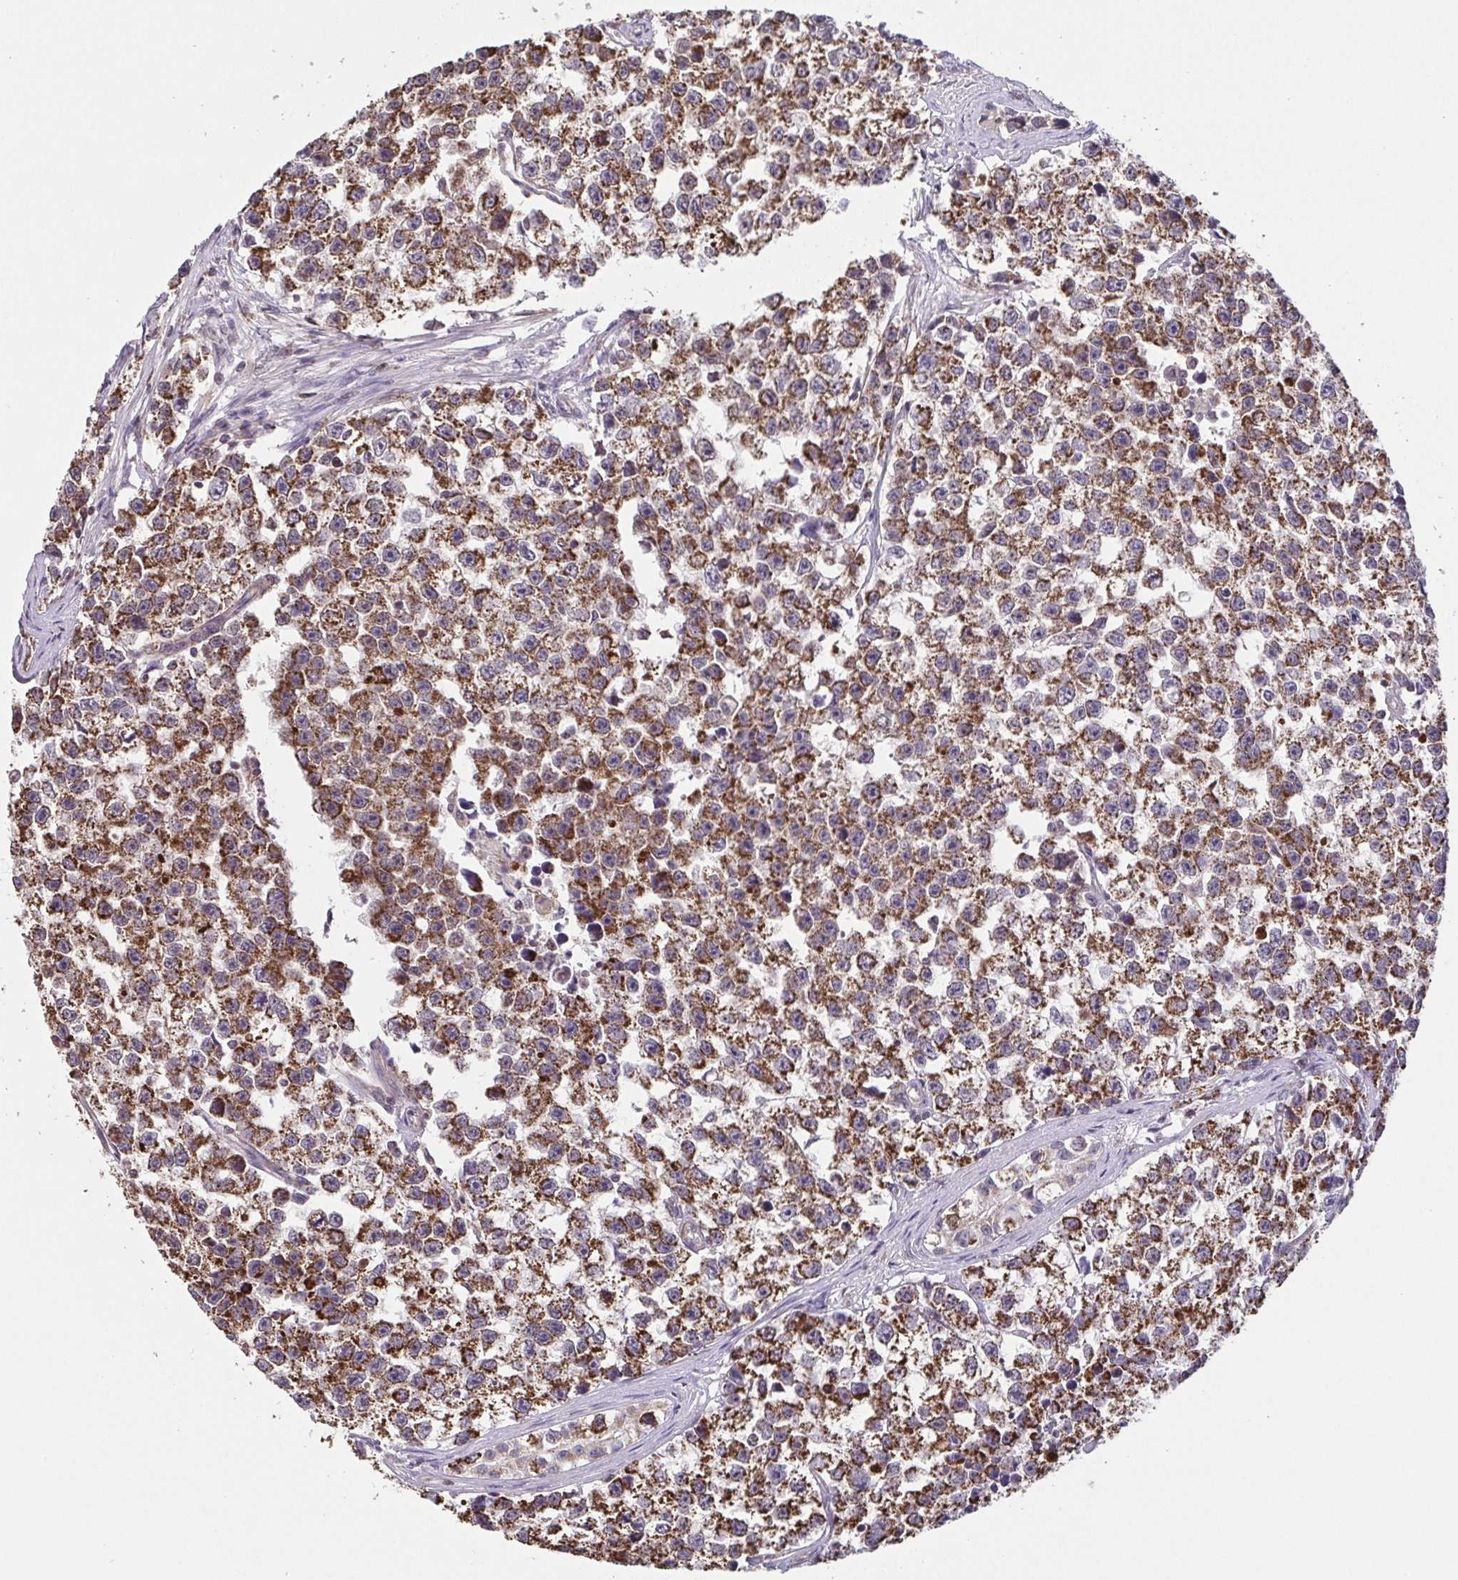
{"staining": {"intensity": "strong", "quantity": "25%-75%", "location": "cytoplasmic/membranous"}, "tissue": "testis cancer", "cell_type": "Tumor cells", "image_type": "cancer", "snomed": [{"axis": "morphology", "description": "Seminoma, NOS"}, {"axis": "topography", "description": "Testis"}], "caption": "Seminoma (testis) stained with a brown dye demonstrates strong cytoplasmic/membranous positive staining in about 25%-75% of tumor cells.", "gene": "DIP2B", "patient": {"sex": "male", "age": 26}}